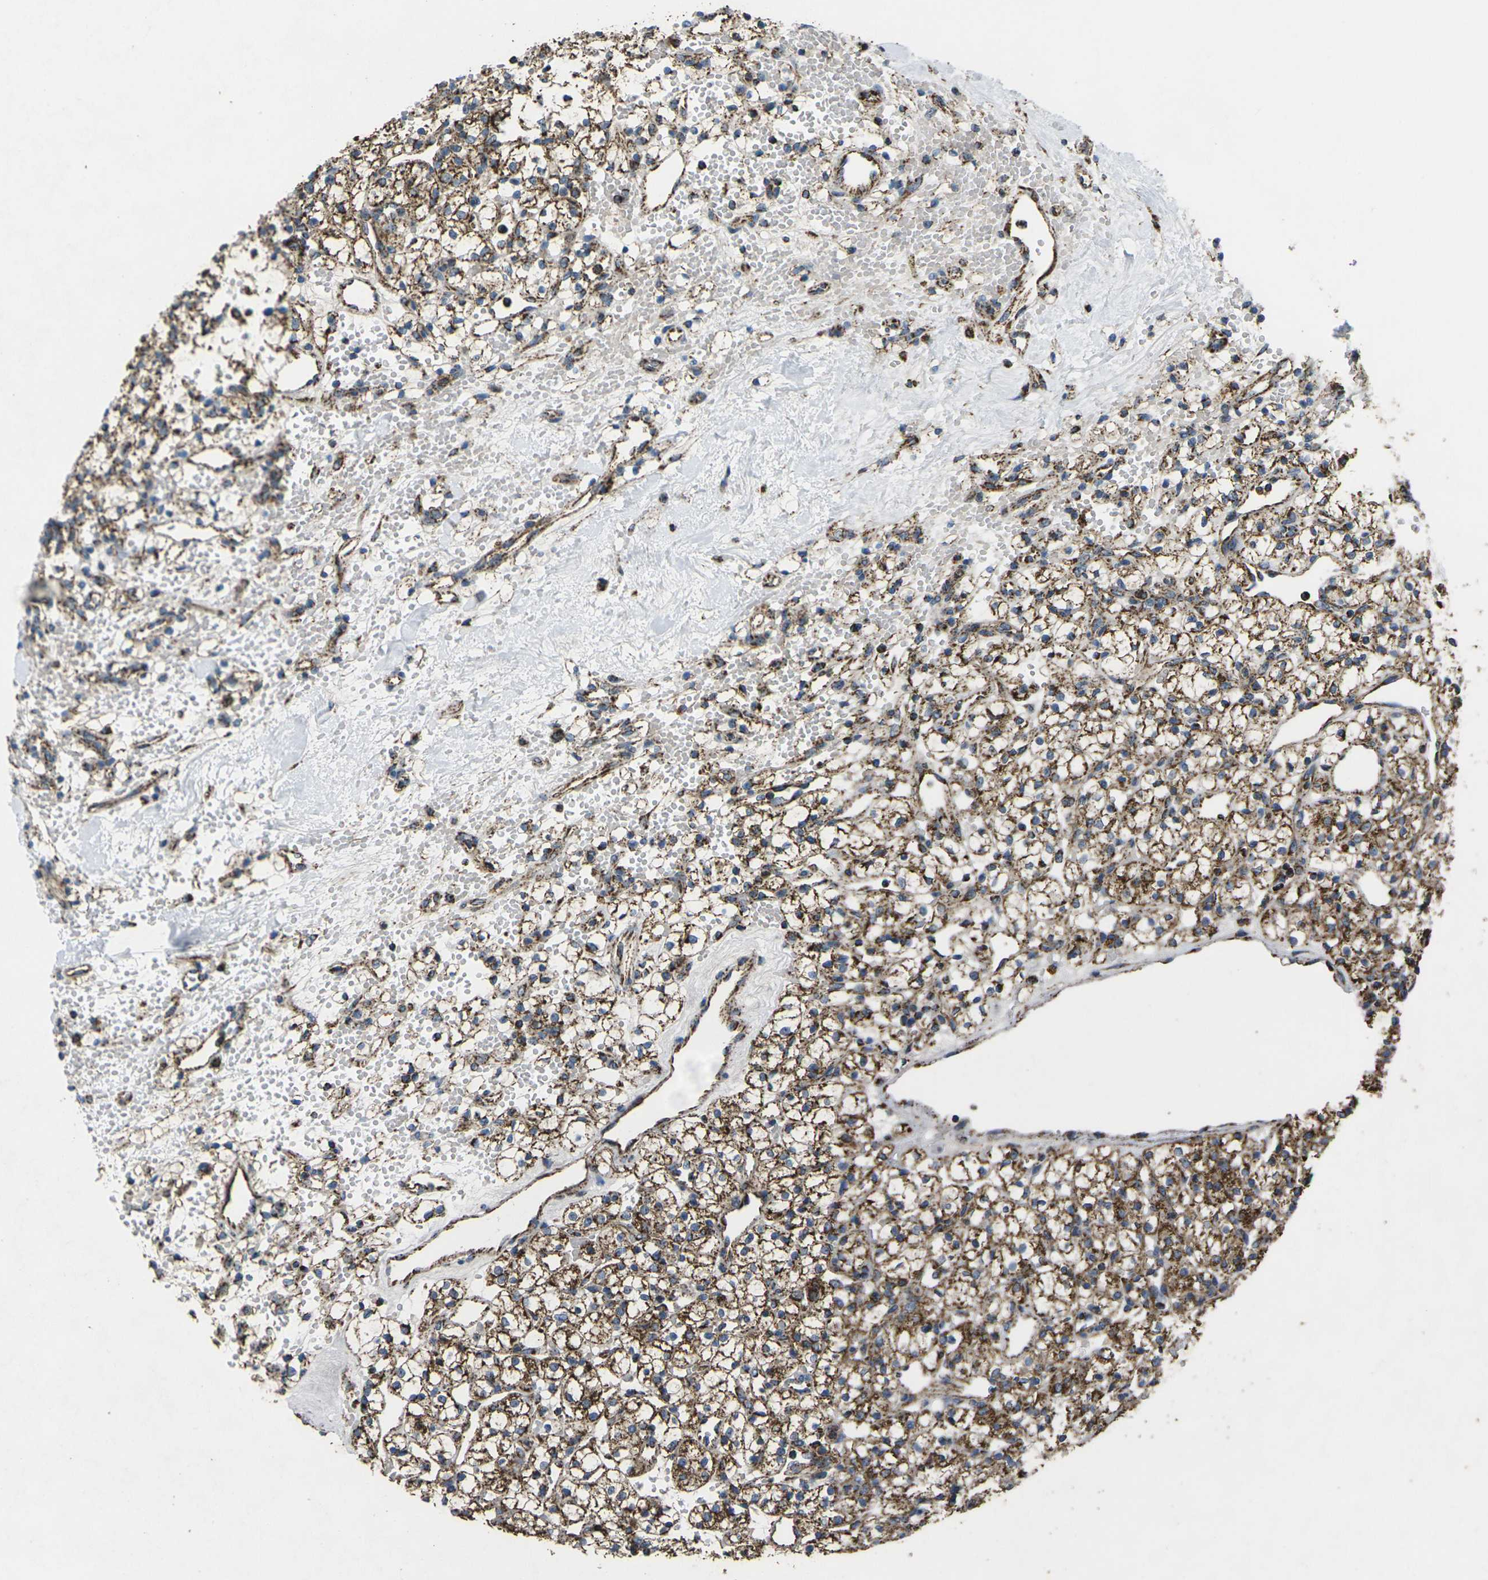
{"staining": {"intensity": "moderate", "quantity": ">75%", "location": "cytoplasmic/membranous"}, "tissue": "renal cancer", "cell_type": "Tumor cells", "image_type": "cancer", "snomed": [{"axis": "morphology", "description": "Adenocarcinoma, NOS"}, {"axis": "topography", "description": "Kidney"}], "caption": "The image displays immunohistochemical staining of adenocarcinoma (renal). There is moderate cytoplasmic/membranous staining is seen in about >75% of tumor cells. The staining was performed using DAB to visualize the protein expression in brown, while the nuclei were stained in blue with hematoxylin (Magnification: 20x).", "gene": "KLHL5", "patient": {"sex": "female", "age": 60}}